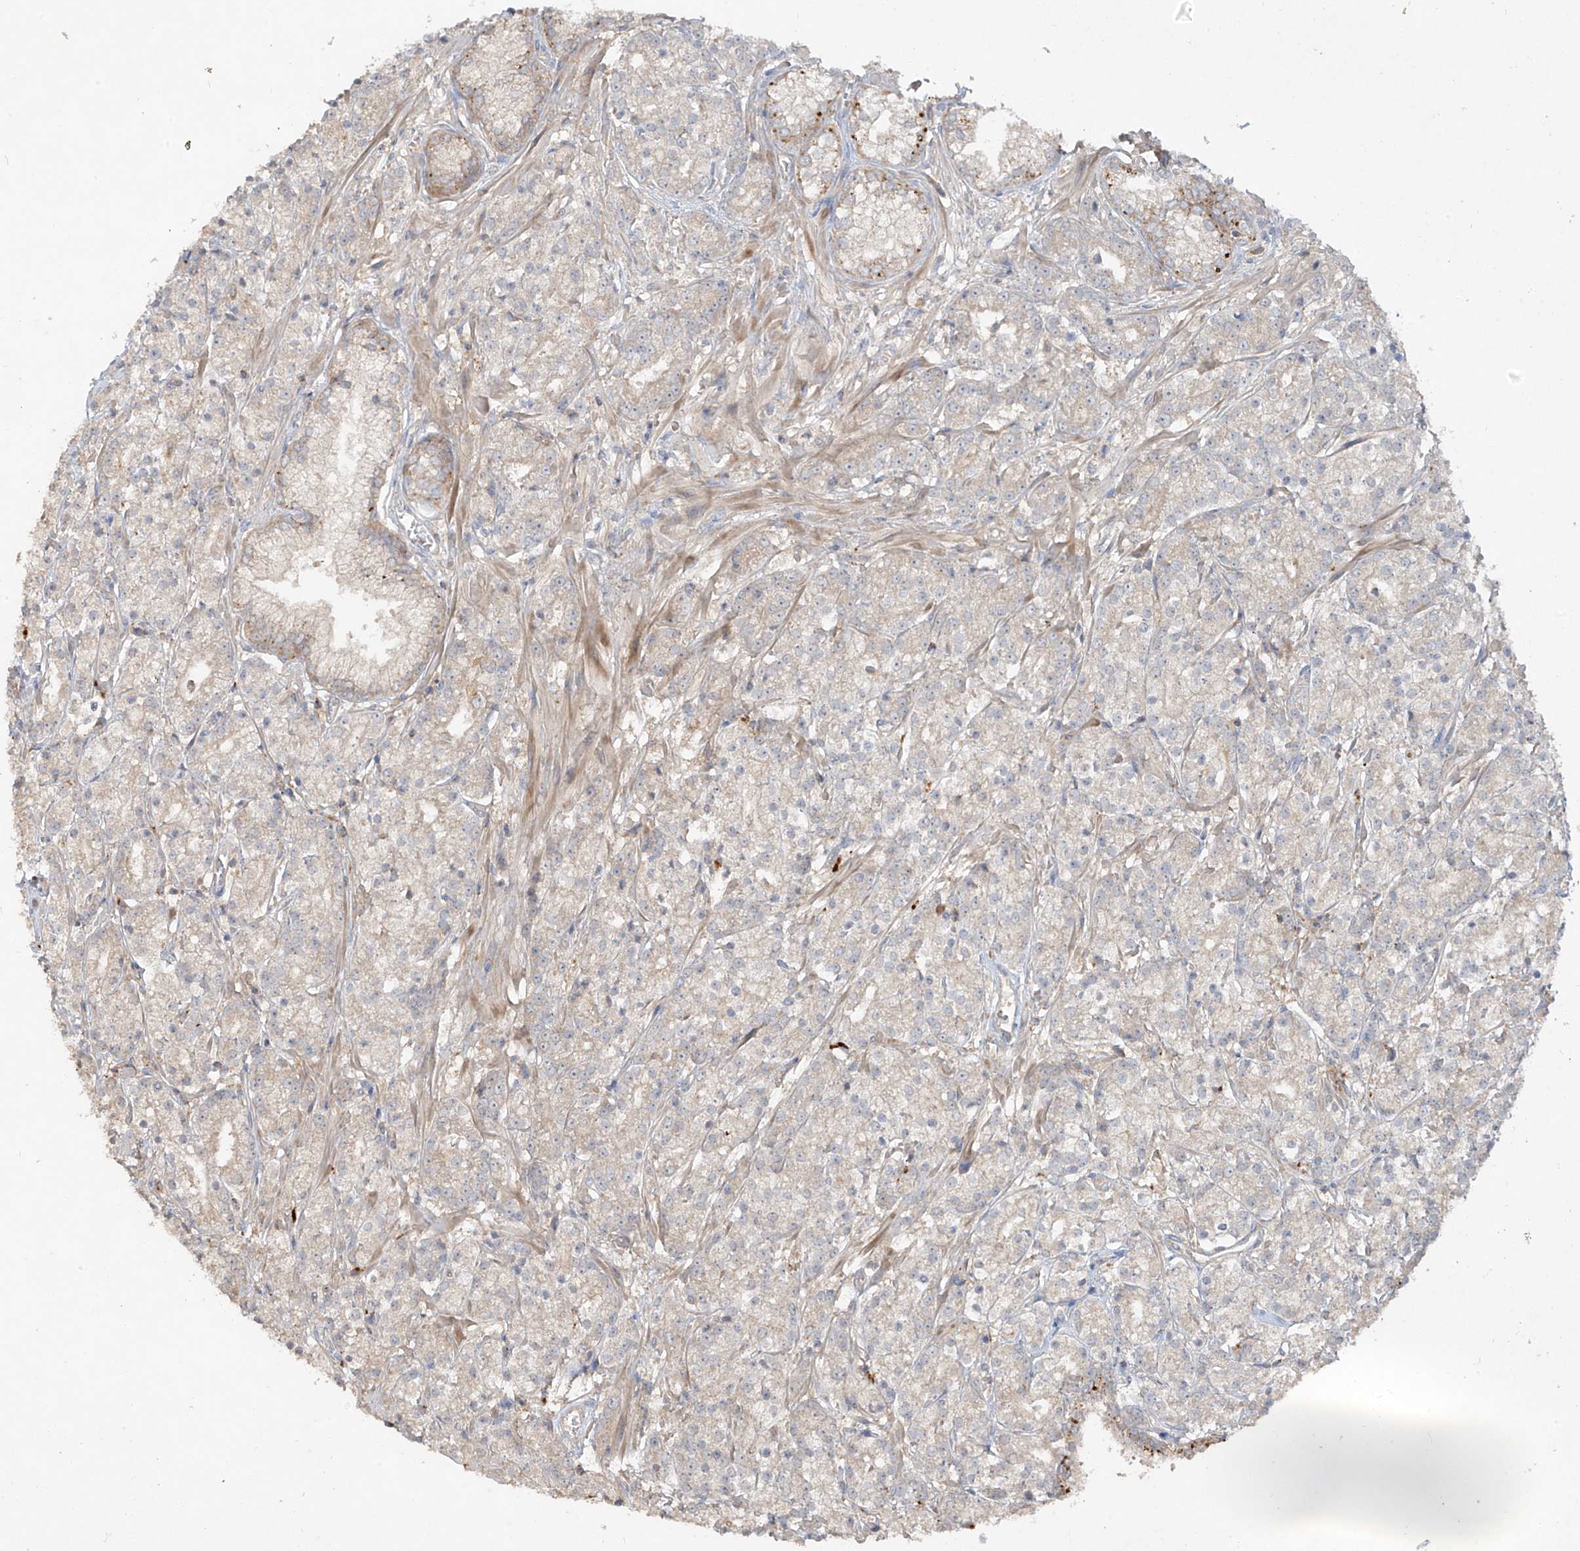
{"staining": {"intensity": "weak", "quantity": "<25%", "location": "cytoplasmic/membranous"}, "tissue": "prostate cancer", "cell_type": "Tumor cells", "image_type": "cancer", "snomed": [{"axis": "morphology", "description": "Adenocarcinoma, High grade"}, {"axis": "topography", "description": "Prostate"}], "caption": "Human prostate cancer (high-grade adenocarcinoma) stained for a protein using immunohistochemistry (IHC) shows no expression in tumor cells.", "gene": "LDAH", "patient": {"sex": "male", "age": 69}}